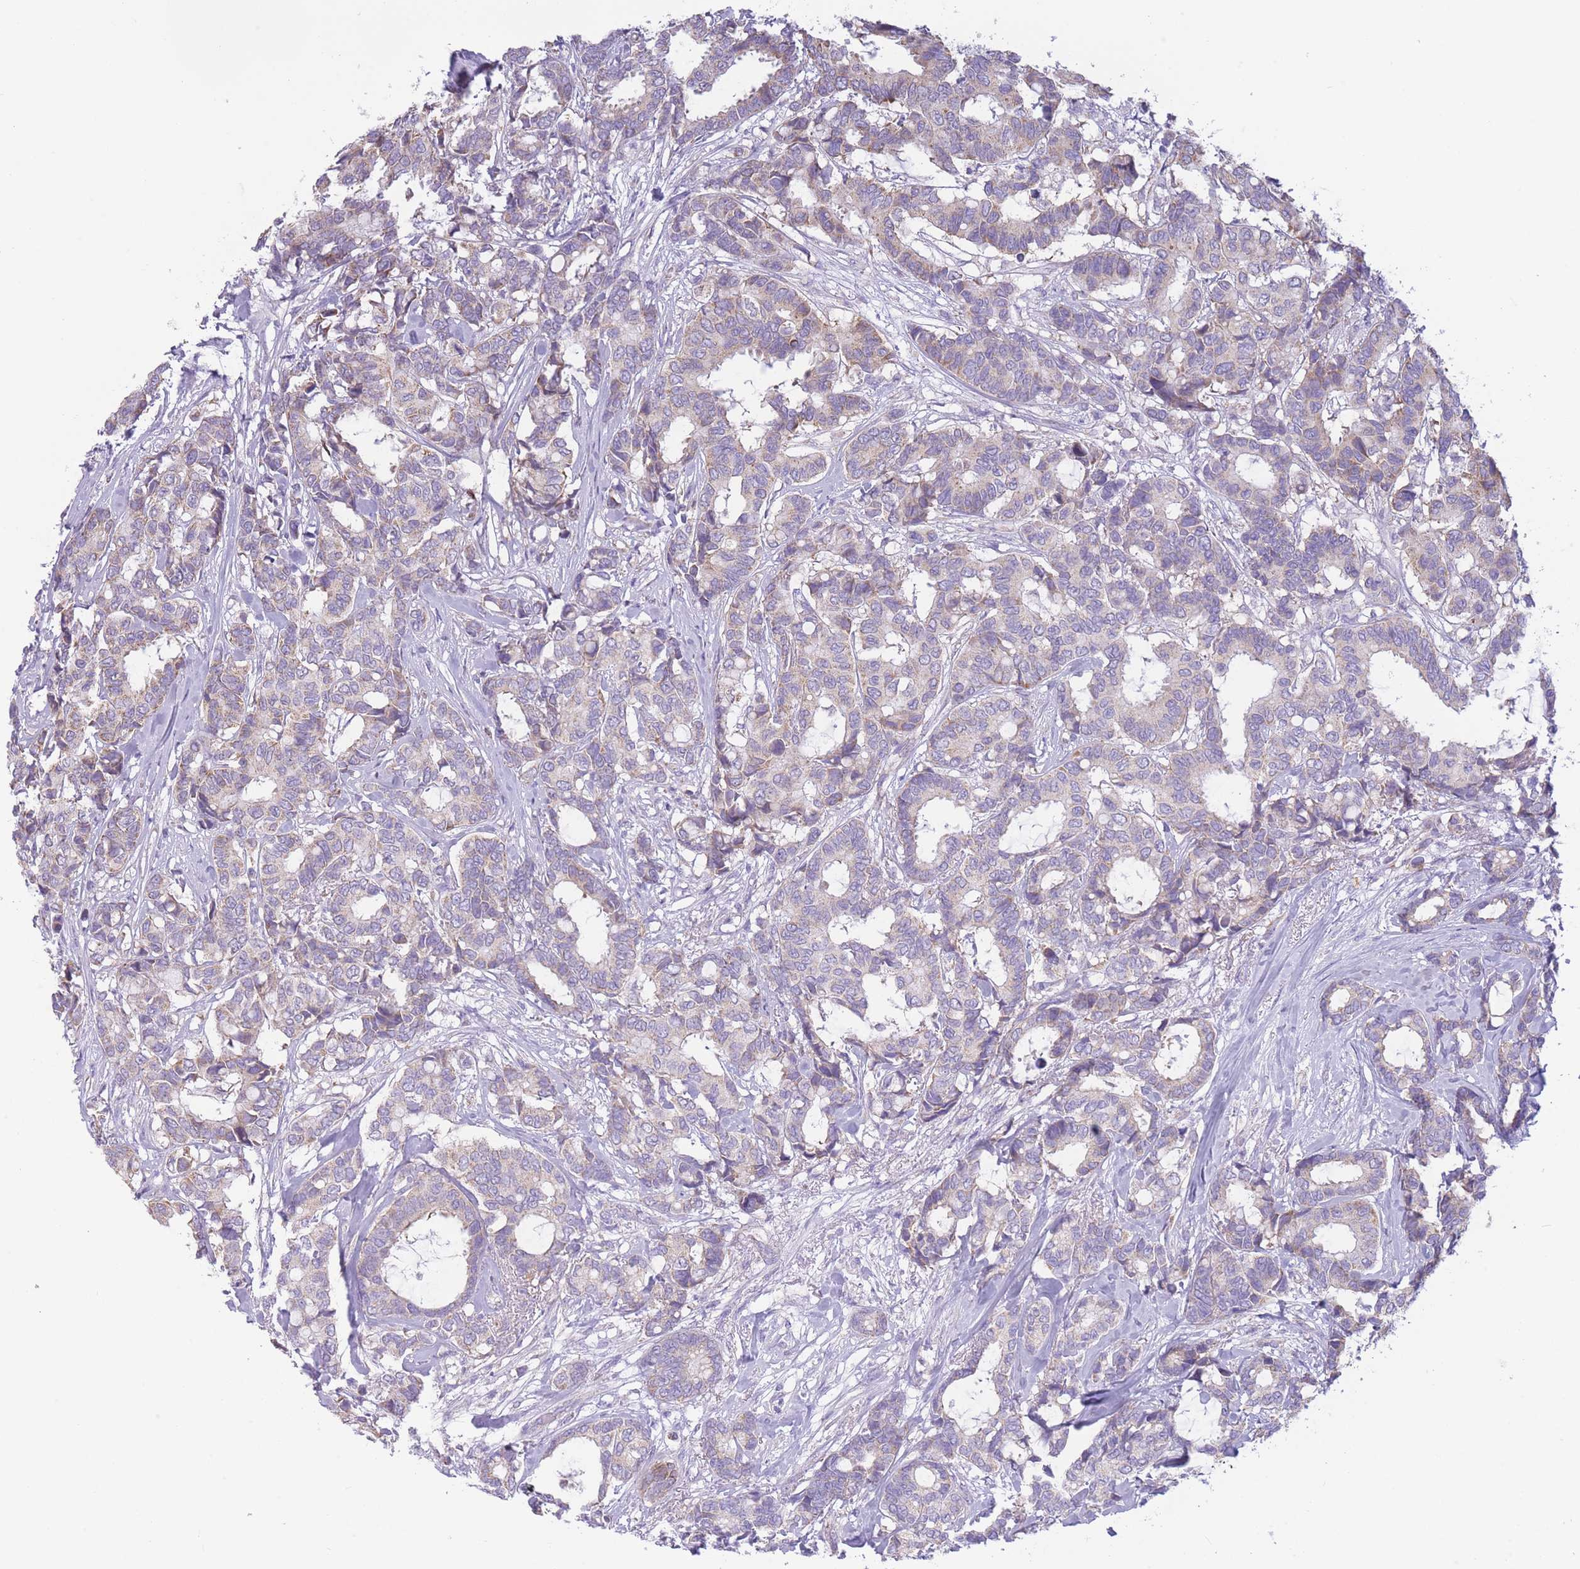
{"staining": {"intensity": "weak", "quantity": "<25%", "location": "cytoplasmic/membranous"}, "tissue": "breast cancer", "cell_type": "Tumor cells", "image_type": "cancer", "snomed": [{"axis": "morphology", "description": "Duct carcinoma"}, {"axis": "topography", "description": "Breast"}], "caption": "Tumor cells show no significant protein staining in invasive ductal carcinoma (breast). (DAB IHC with hematoxylin counter stain).", "gene": "PDHA1", "patient": {"sex": "female", "age": 87}}